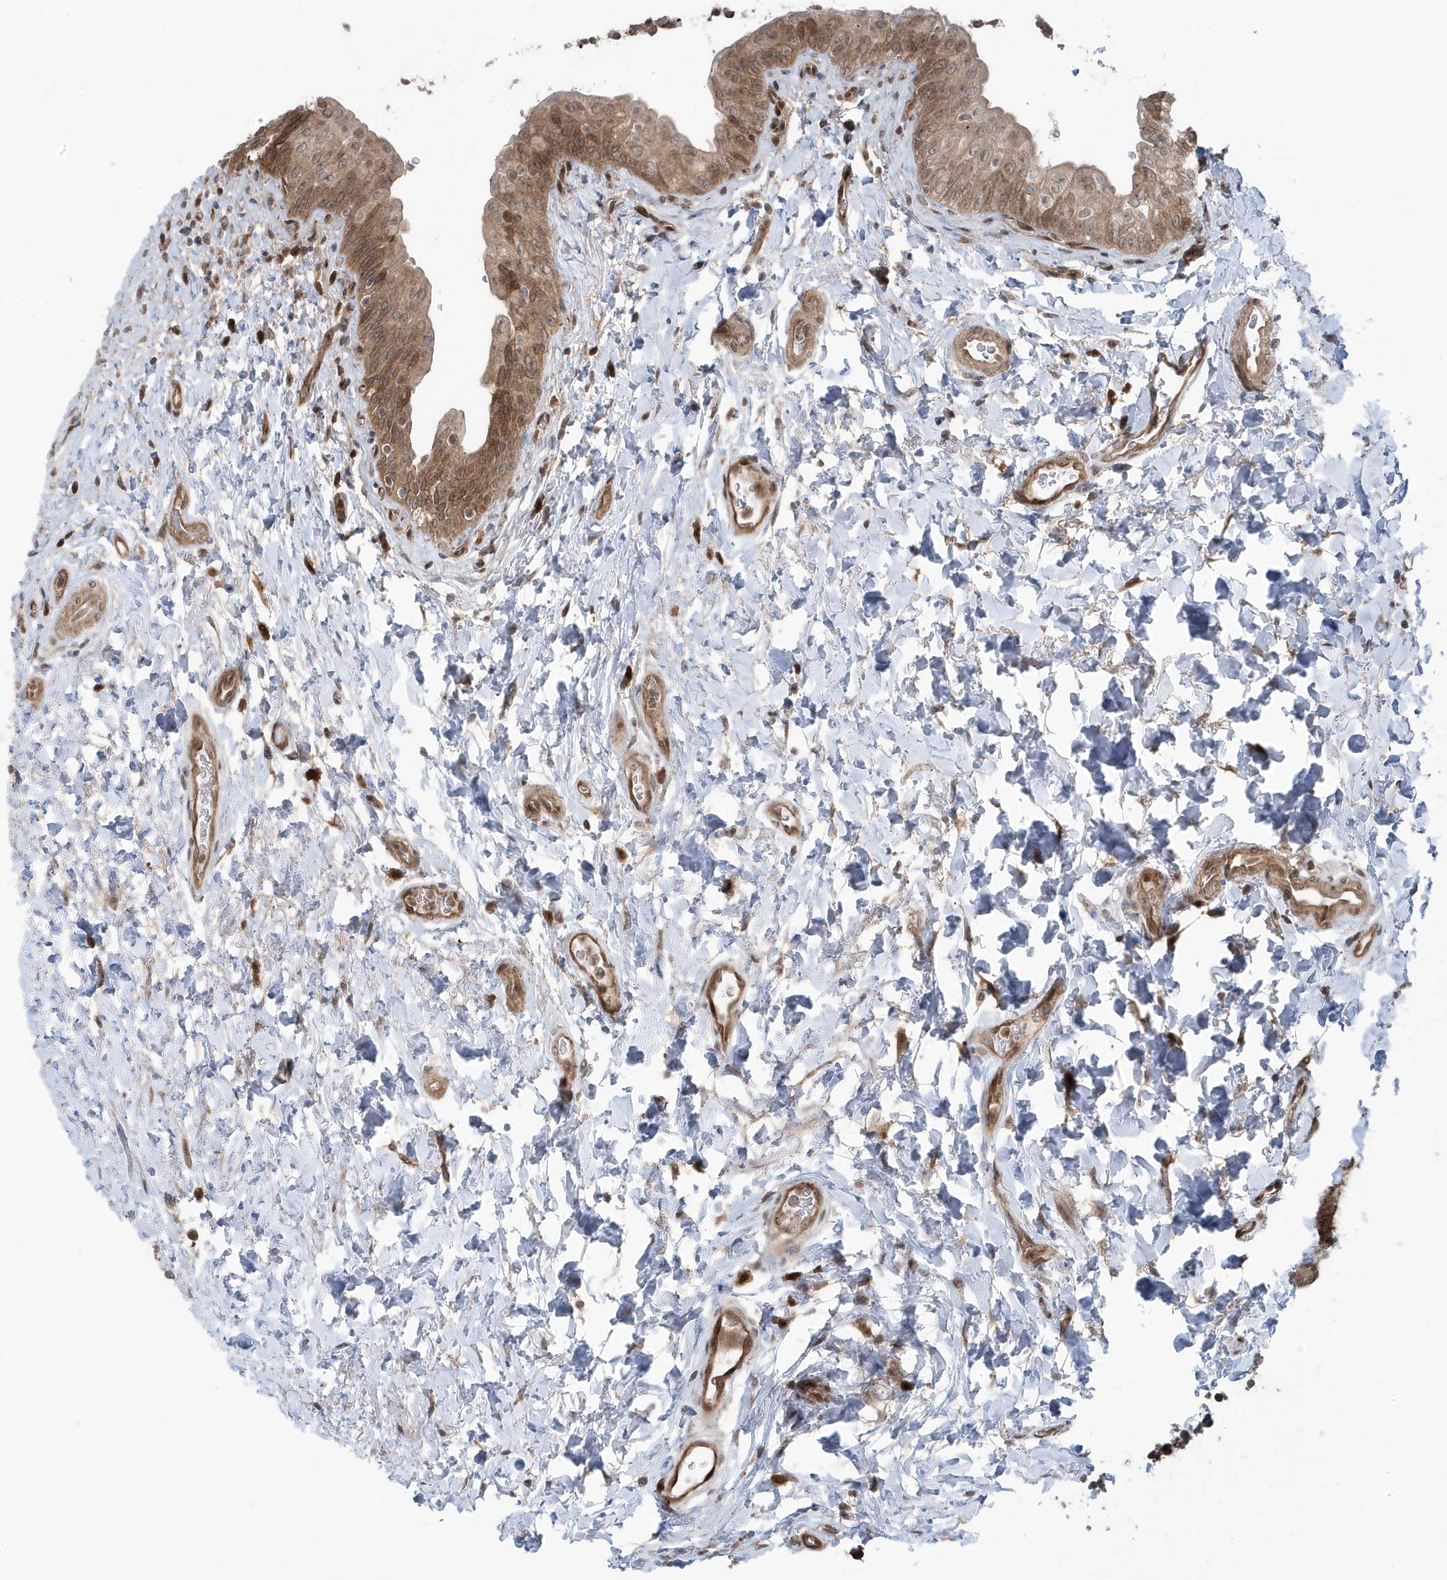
{"staining": {"intensity": "moderate", "quantity": "25%-75%", "location": "cytoplasmic/membranous,nuclear"}, "tissue": "urinary bladder", "cell_type": "Urothelial cells", "image_type": "normal", "snomed": [{"axis": "morphology", "description": "Normal tissue, NOS"}, {"axis": "topography", "description": "Urinary bladder"}], "caption": "A micrograph showing moderate cytoplasmic/membranous,nuclear staining in about 25%-75% of urothelial cells in unremarkable urinary bladder, as visualized by brown immunohistochemical staining.", "gene": "MAPK1IP1L", "patient": {"sex": "male", "age": 83}}